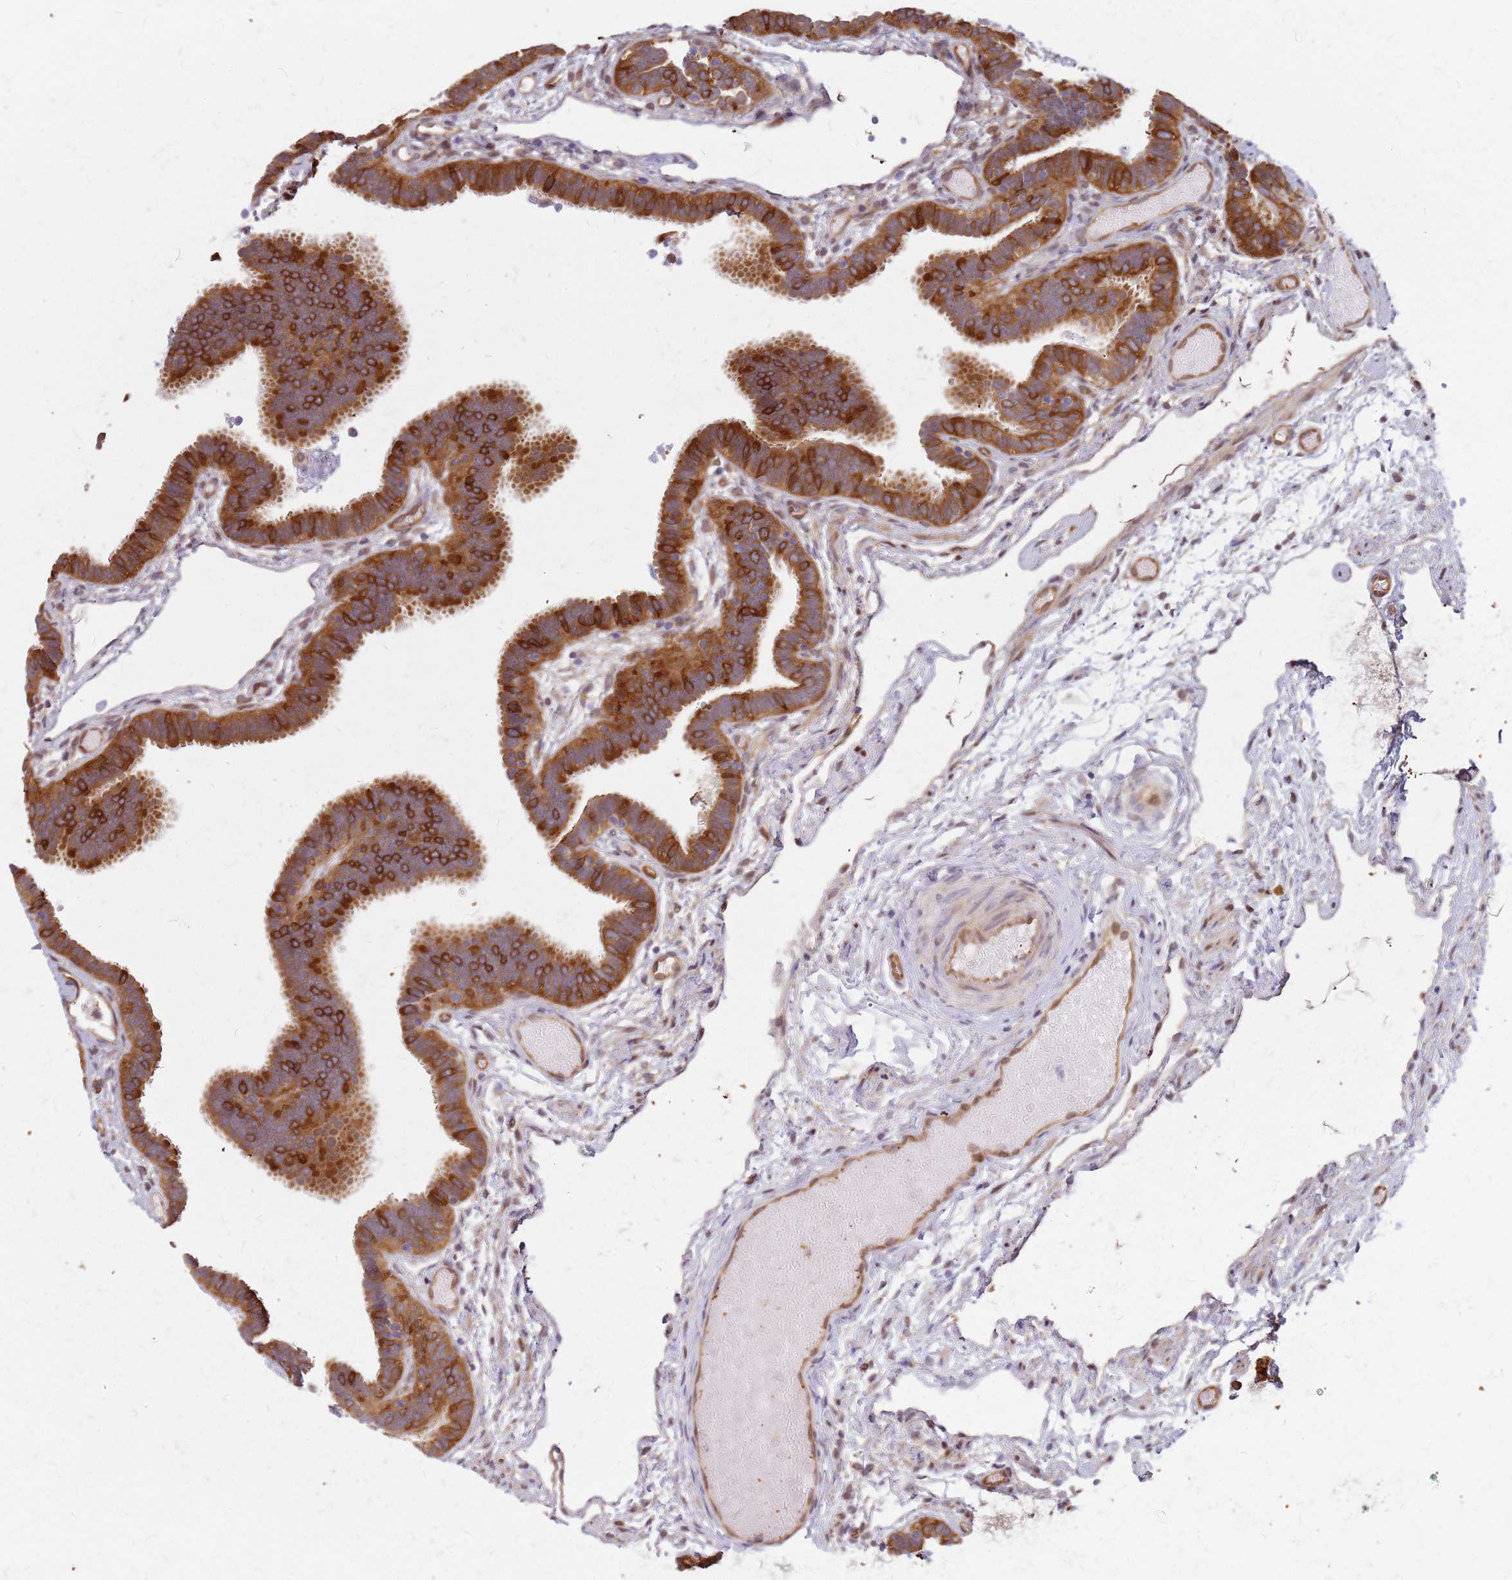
{"staining": {"intensity": "strong", "quantity": ">75%", "location": "cytoplasmic/membranous"}, "tissue": "fallopian tube", "cell_type": "Glandular cells", "image_type": "normal", "snomed": [{"axis": "morphology", "description": "Normal tissue, NOS"}, {"axis": "topography", "description": "Fallopian tube"}], "caption": "IHC of unremarkable fallopian tube exhibits high levels of strong cytoplasmic/membranous expression in approximately >75% of glandular cells.", "gene": "HDX", "patient": {"sex": "female", "age": 37}}